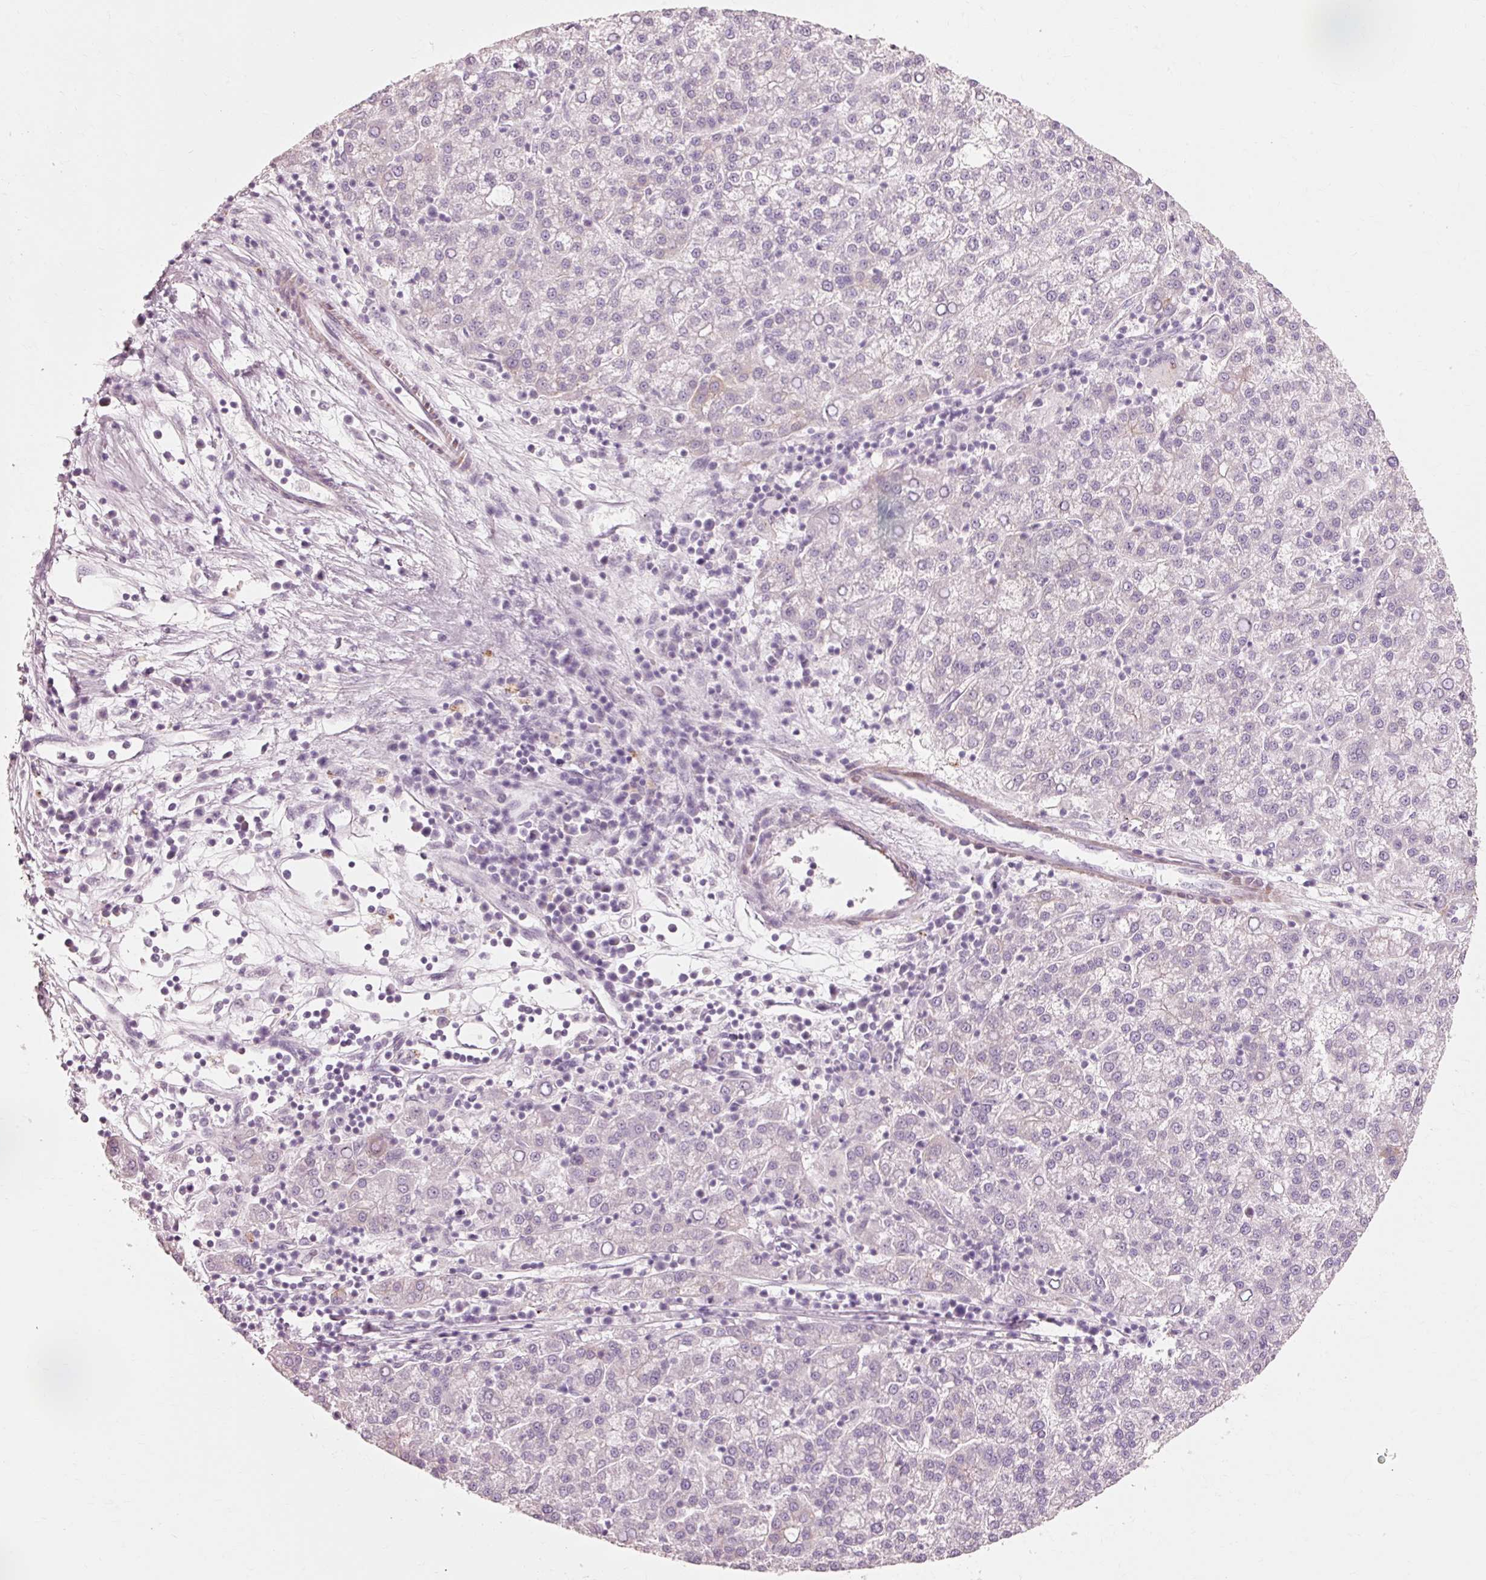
{"staining": {"intensity": "negative", "quantity": "none", "location": "none"}, "tissue": "liver cancer", "cell_type": "Tumor cells", "image_type": "cancer", "snomed": [{"axis": "morphology", "description": "Carcinoma, Hepatocellular, NOS"}, {"axis": "topography", "description": "Liver"}], "caption": "Liver cancer (hepatocellular carcinoma) stained for a protein using IHC shows no staining tumor cells.", "gene": "TRIM73", "patient": {"sex": "female", "age": 58}}